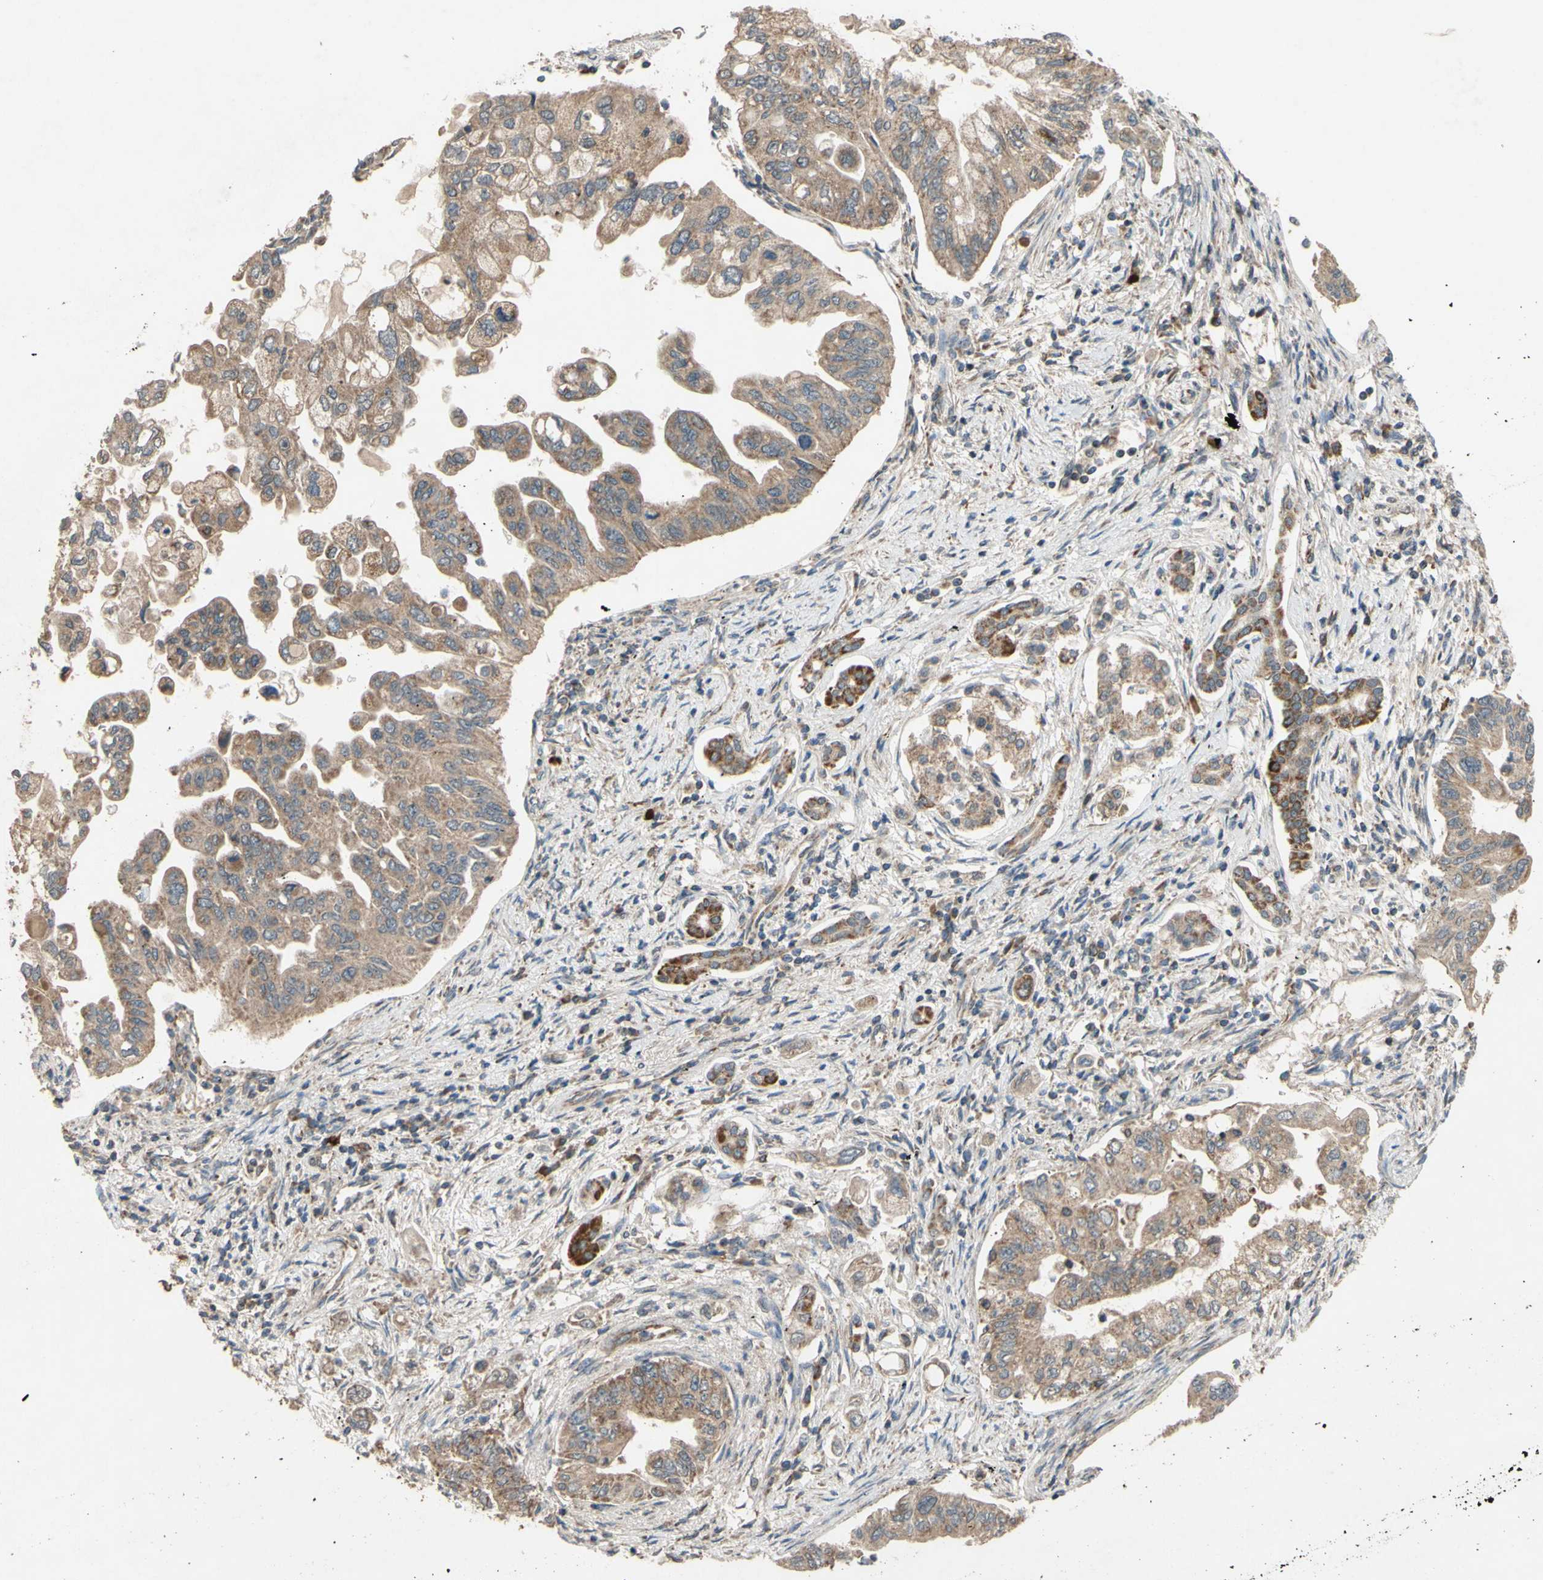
{"staining": {"intensity": "weak", "quantity": ">75%", "location": "cytoplasmic/membranous"}, "tissue": "pancreatic cancer", "cell_type": "Tumor cells", "image_type": "cancer", "snomed": [{"axis": "morphology", "description": "Normal tissue, NOS"}, {"axis": "topography", "description": "Pancreas"}], "caption": "About >75% of tumor cells in human pancreatic cancer display weak cytoplasmic/membranous protein positivity as visualized by brown immunohistochemical staining.", "gene": "CD164", "patient": {"sex": "male", "age": 42}}